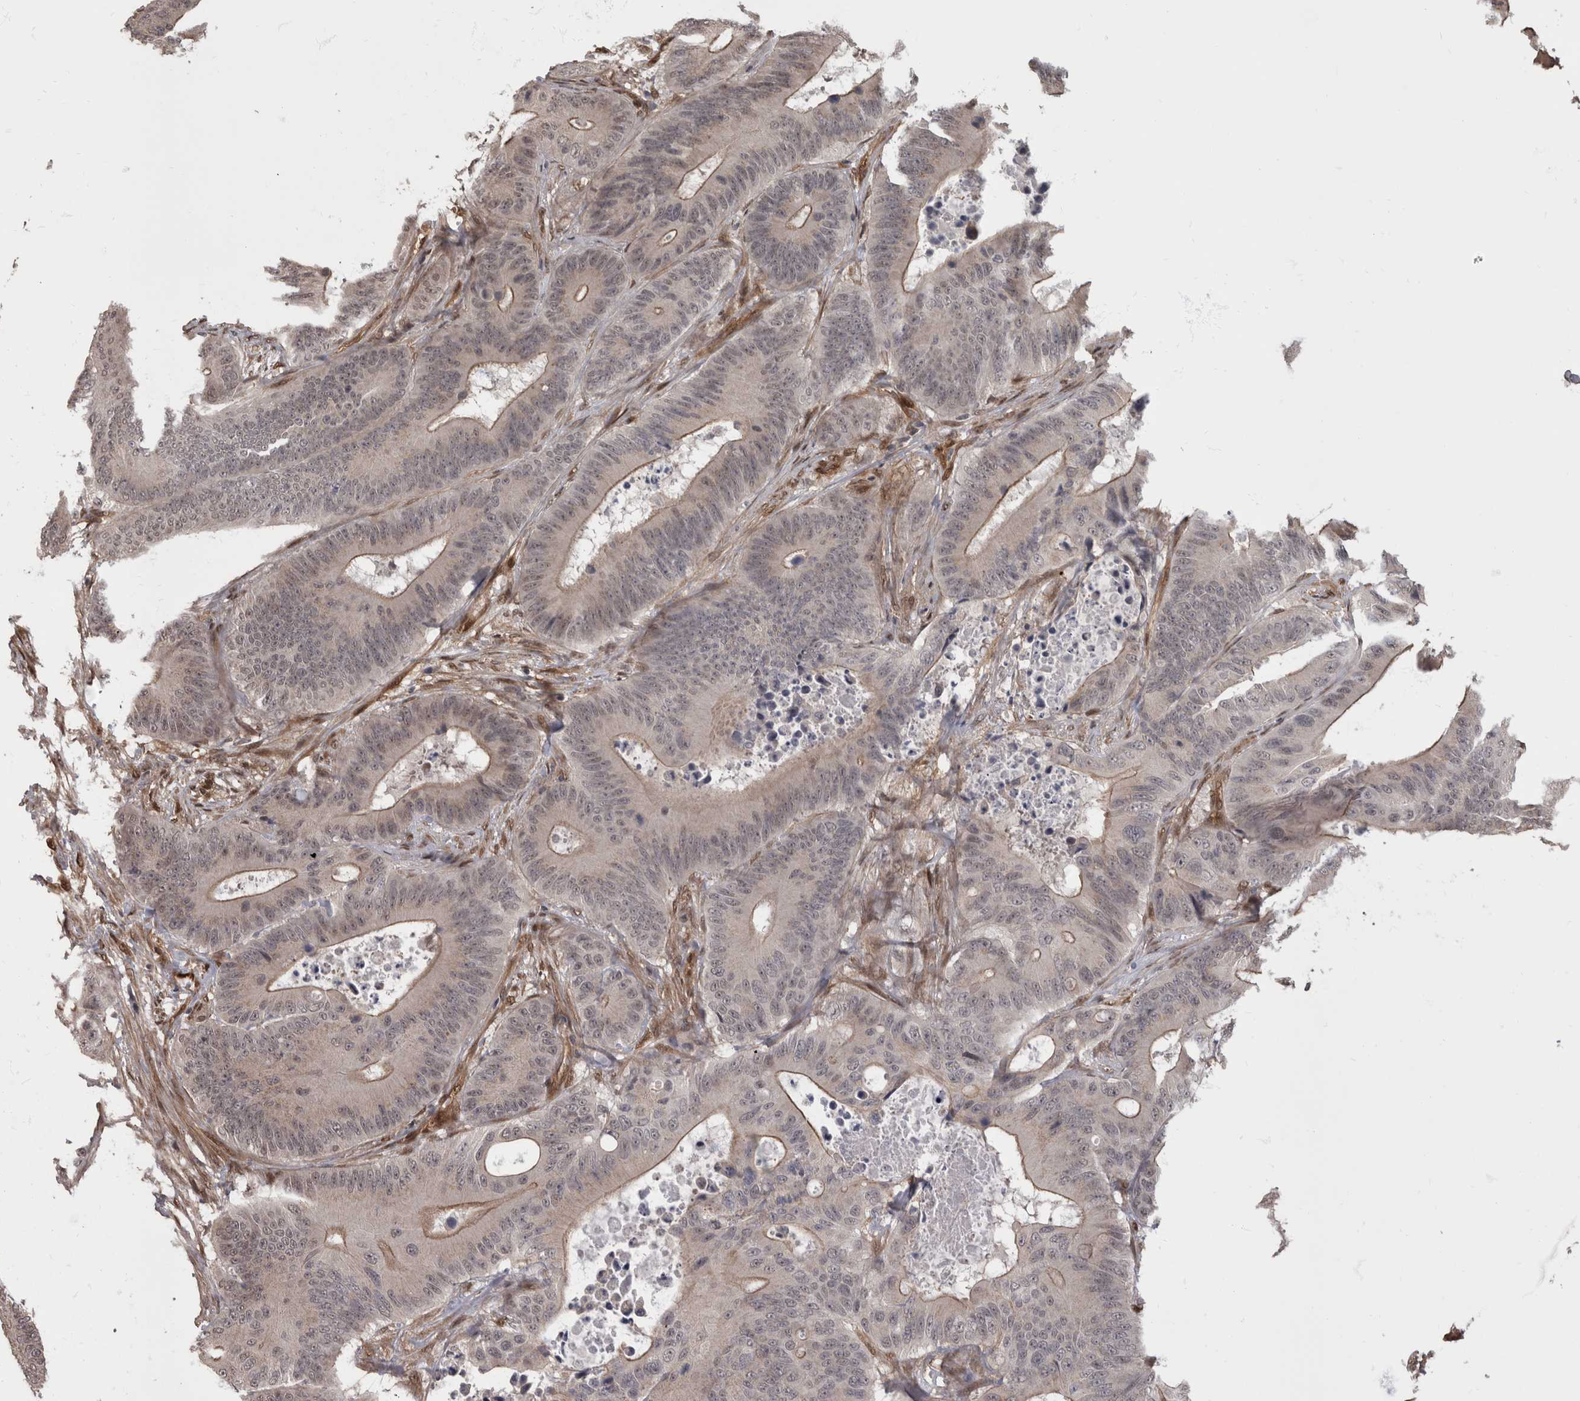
{"staining": {"intensity": "weak", "quantity": "25%-75%", "location": "cytoplasmic/membranous,nuclear"}, "tissue": "colorectal cancer", "cell_type": "Tumor cells", "image_type": "cancer", "snomed": [{"axis": "morphology", "description": "Adenocarcinoma, NOS"}, {"axis": "topography", "description": "Colon"}], "caption": "Adenocarcinoma (colorectal) tissue exhibits weak cytoplasmic/membranous and nuclear expression in approximately 25%-75% of tumor cells, visualized by immunohistochemistry.", "gene": "AKT3", "patient": {"sex": "male", "age": 83}}